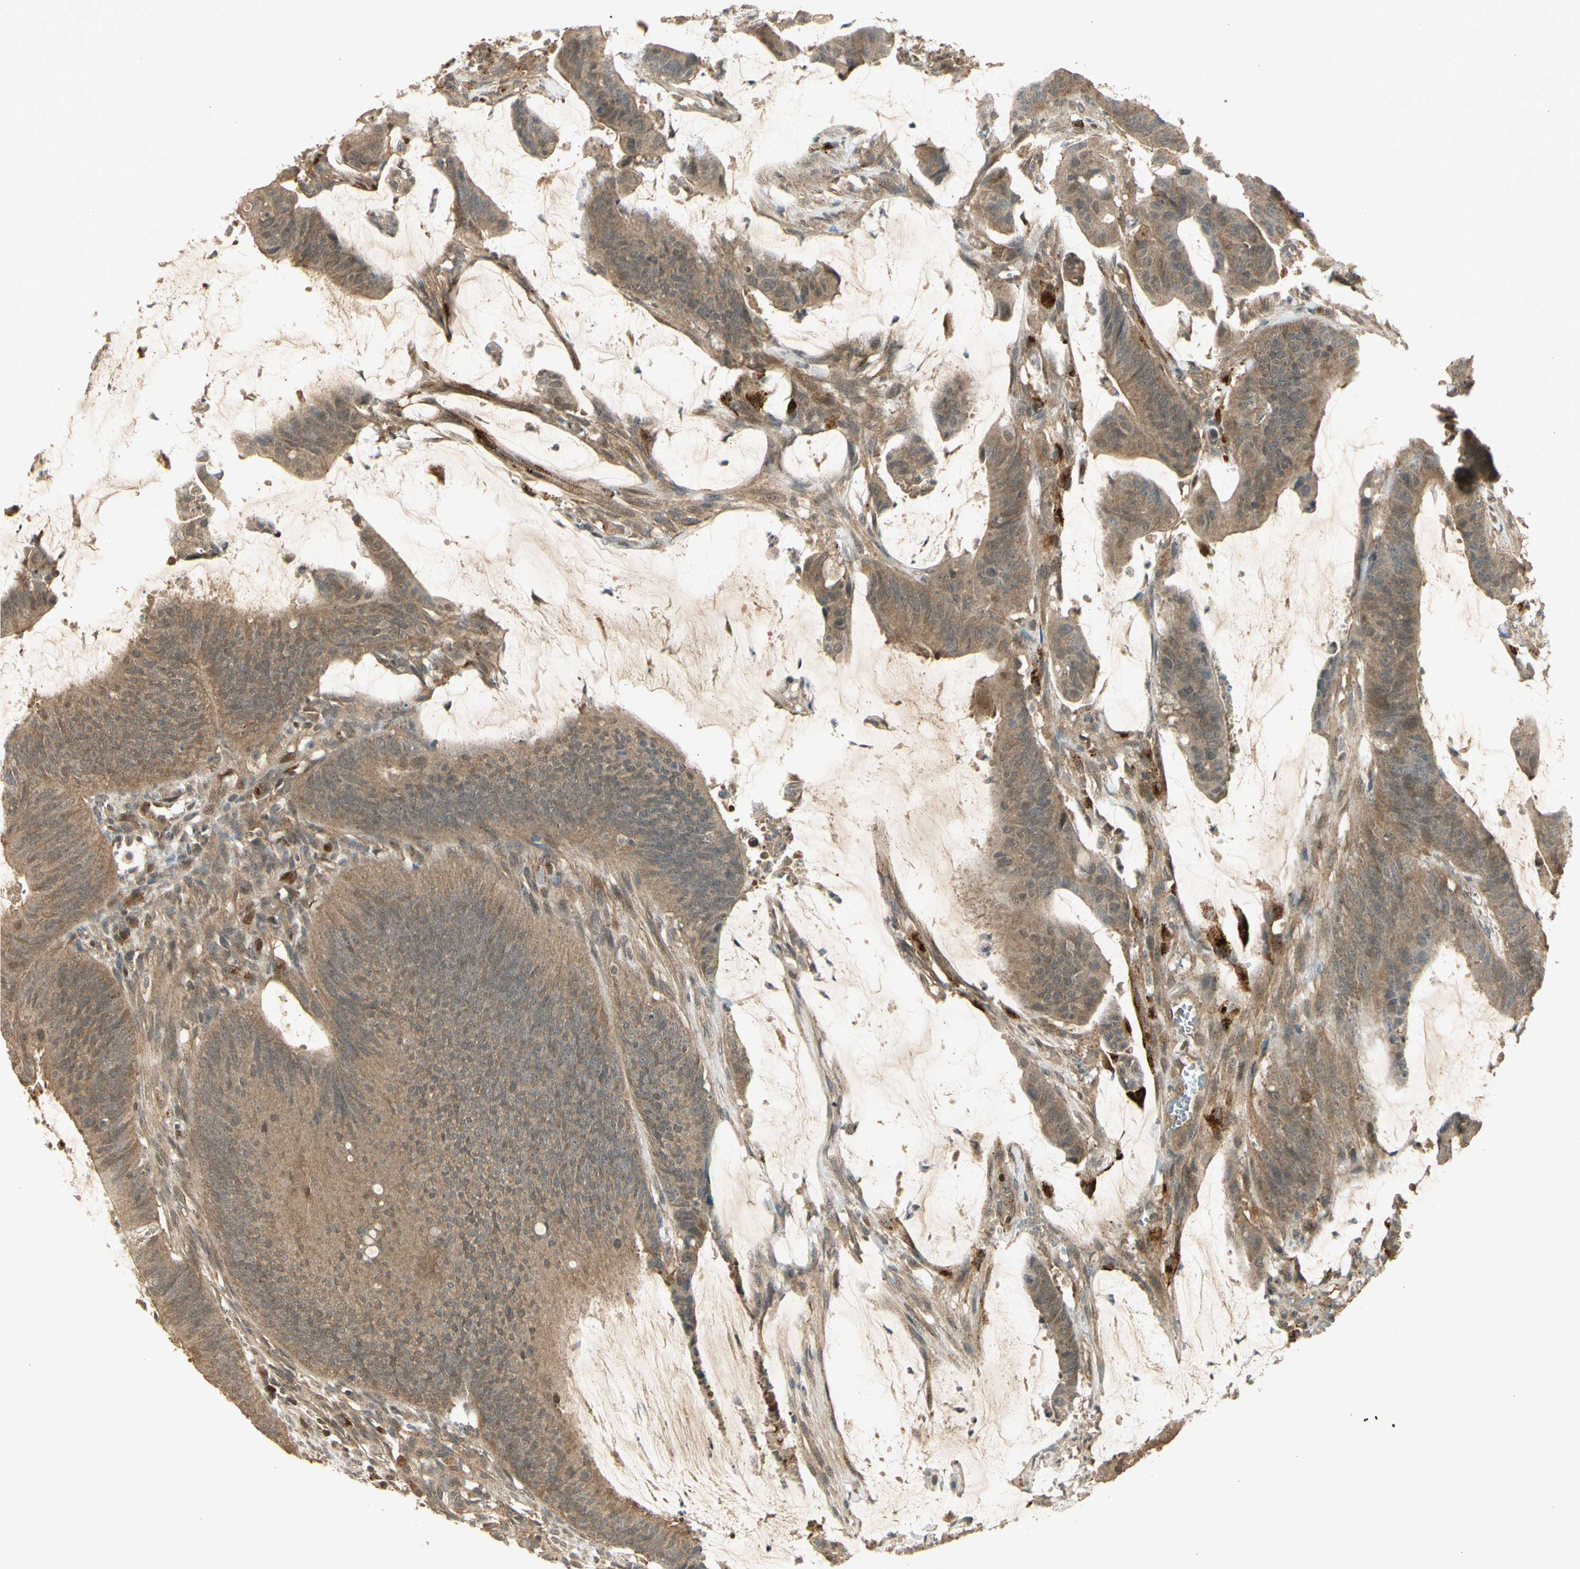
{"staining": {"intensity": "moderate", "quantity": ">75%", "location": "cytoplasmic/membranous"}, "tissue": "colorectal cancer", "cell_type": "Tumor cells", "image_type": "cancer", "snomed": [{"axis": "morphology", "description": "Adenocarcinoma, NOS"}, {"axis": "topography", "description": "Rectum"}], "caption": "Colorectal cancer stained with DAB immunohistochemistry reveals medium levels of moderate cytoplasmic/membranous expression in about >75% of tumor cells.", "gene": "GMEB2", "patient": {"sex": "female", "age": 66}}